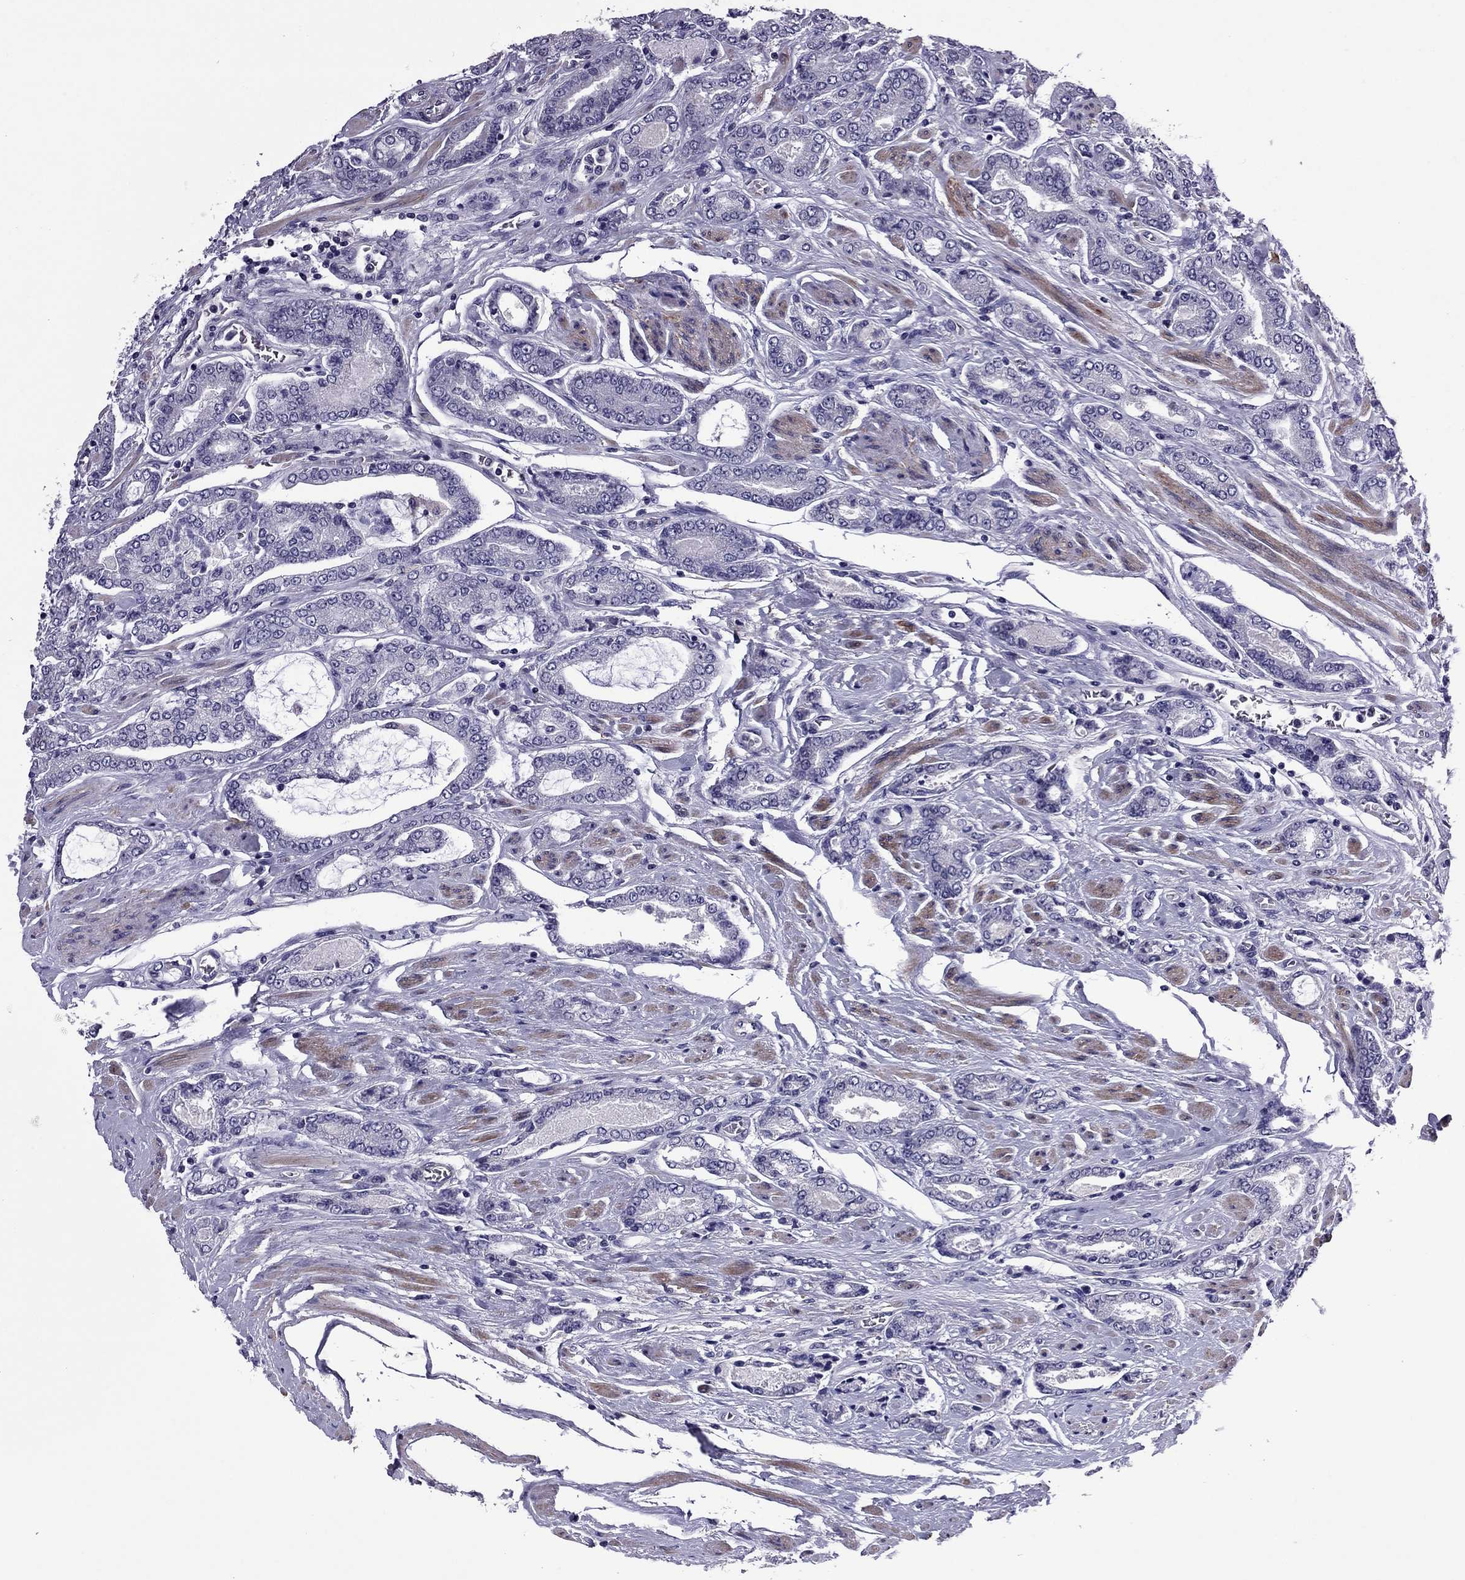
{"staining": {"intensity": "negative", "quantity": "none", "location": "none"}, "tissue": "prostate cancer", "cell_type": "Tumor cells", "image_type": "cancer", "snomed": [{"axis": "morphology", "description": "Adenocarcinoma, NOS"}, {"axis": "topography", "description": "Prostate"}], "caption": "Prostate cancer stained for a protein using IHC exhibits no staining tumor cells.", "gene": "SLC16A8", "patient": {"sex": "male", "age": 64}}